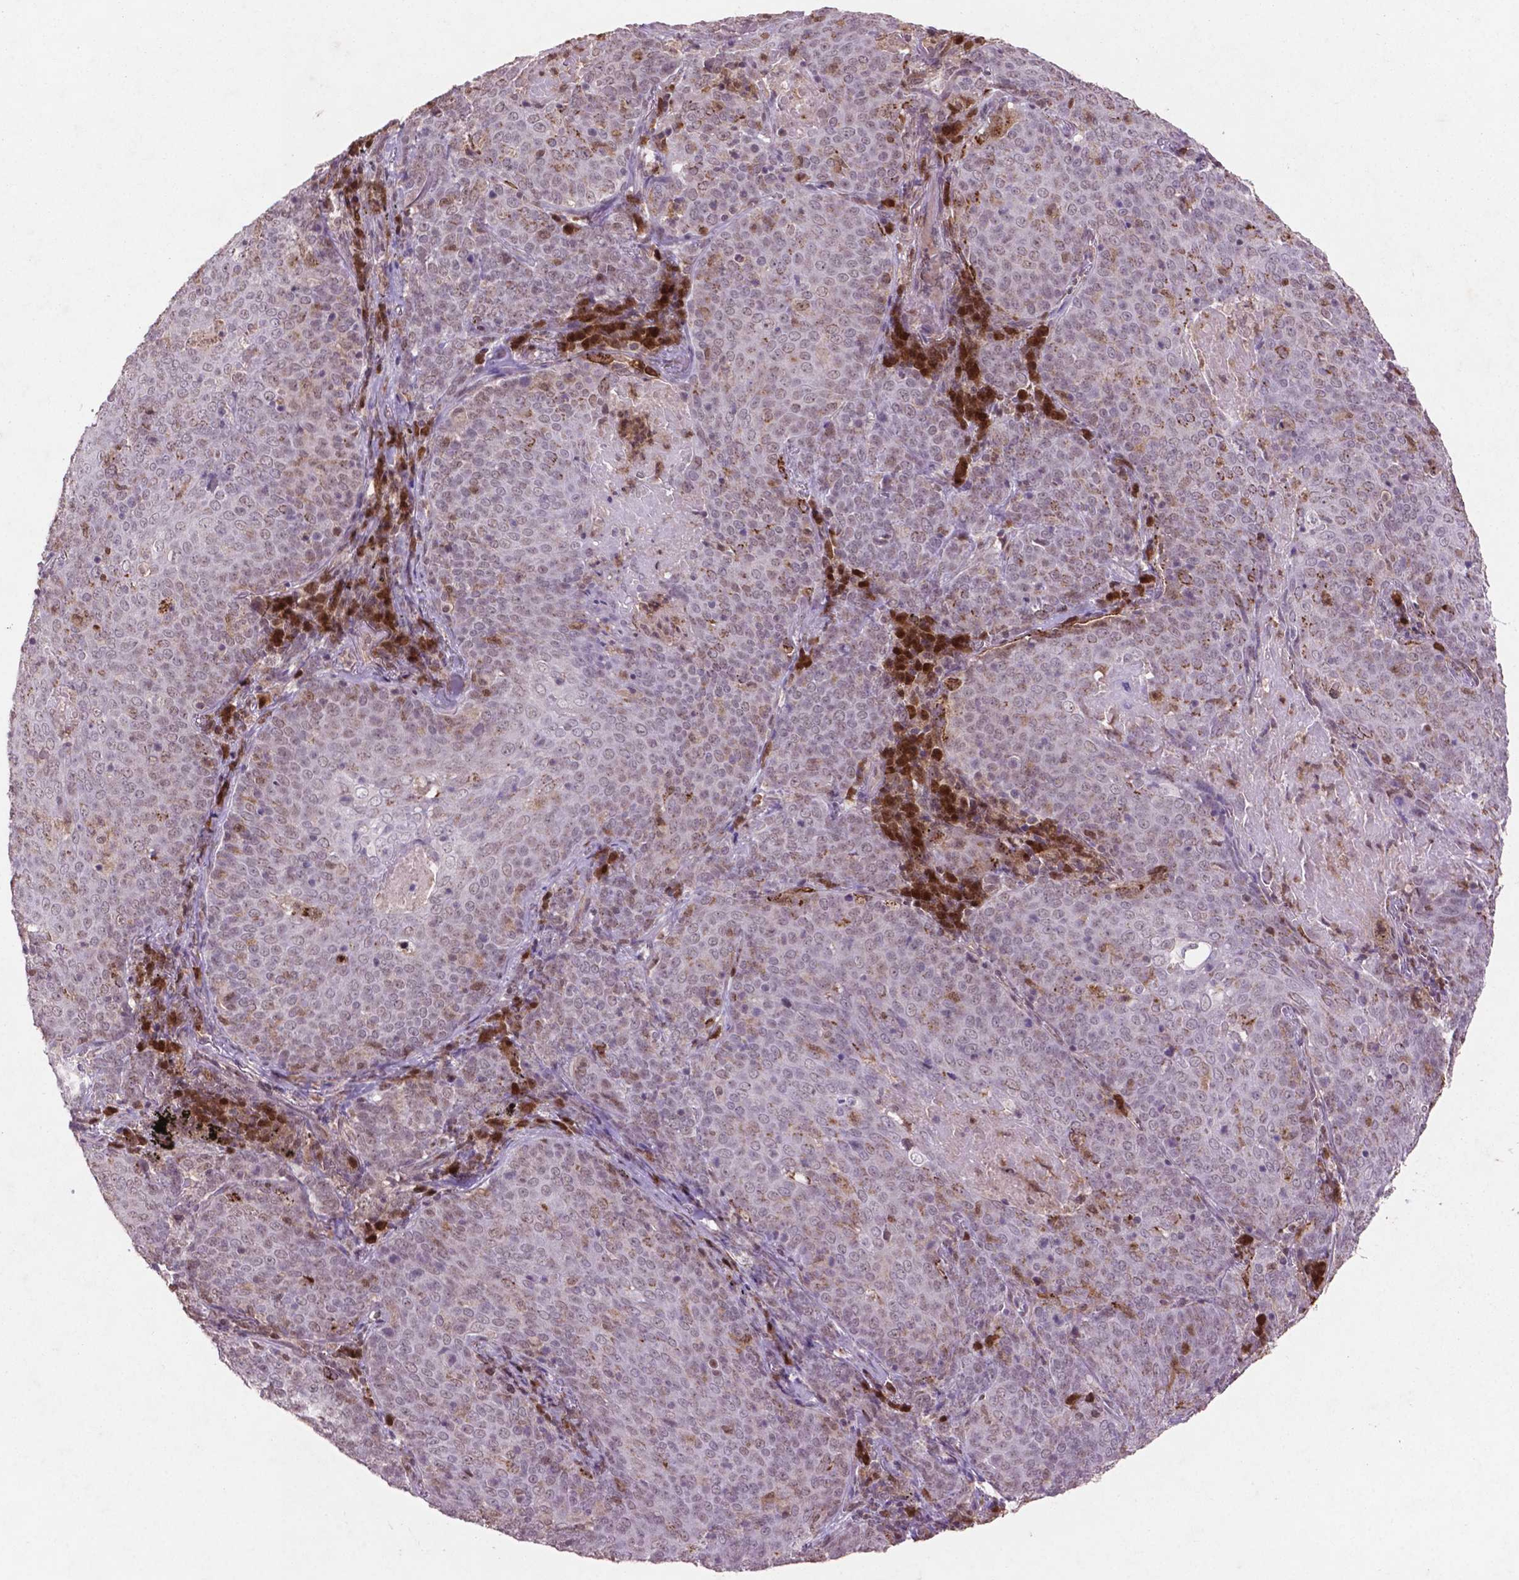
{"staining": {"intensity": "weak", "quantity": "<25%", "location": "cytoplasmic/membranous"}, "tissue": "lung cancer", "cell_type": "Tumor cells", "image_type": "cancer", "snomed": [{"axis": "morphology", "description": "Squamous cell carcinoma, NOS"}, {"axis": "topography", "description": "Lung"}], "caption": "Immunohistochemistry (IHC) micrograph of neoplastic tissue: human lung cancer (squamous cell carcinoma) stained with DAB shows no significant protein positivity in tumor cells.", "gene": "GLRX", "patient": {"sex": "male", "age": 82}}